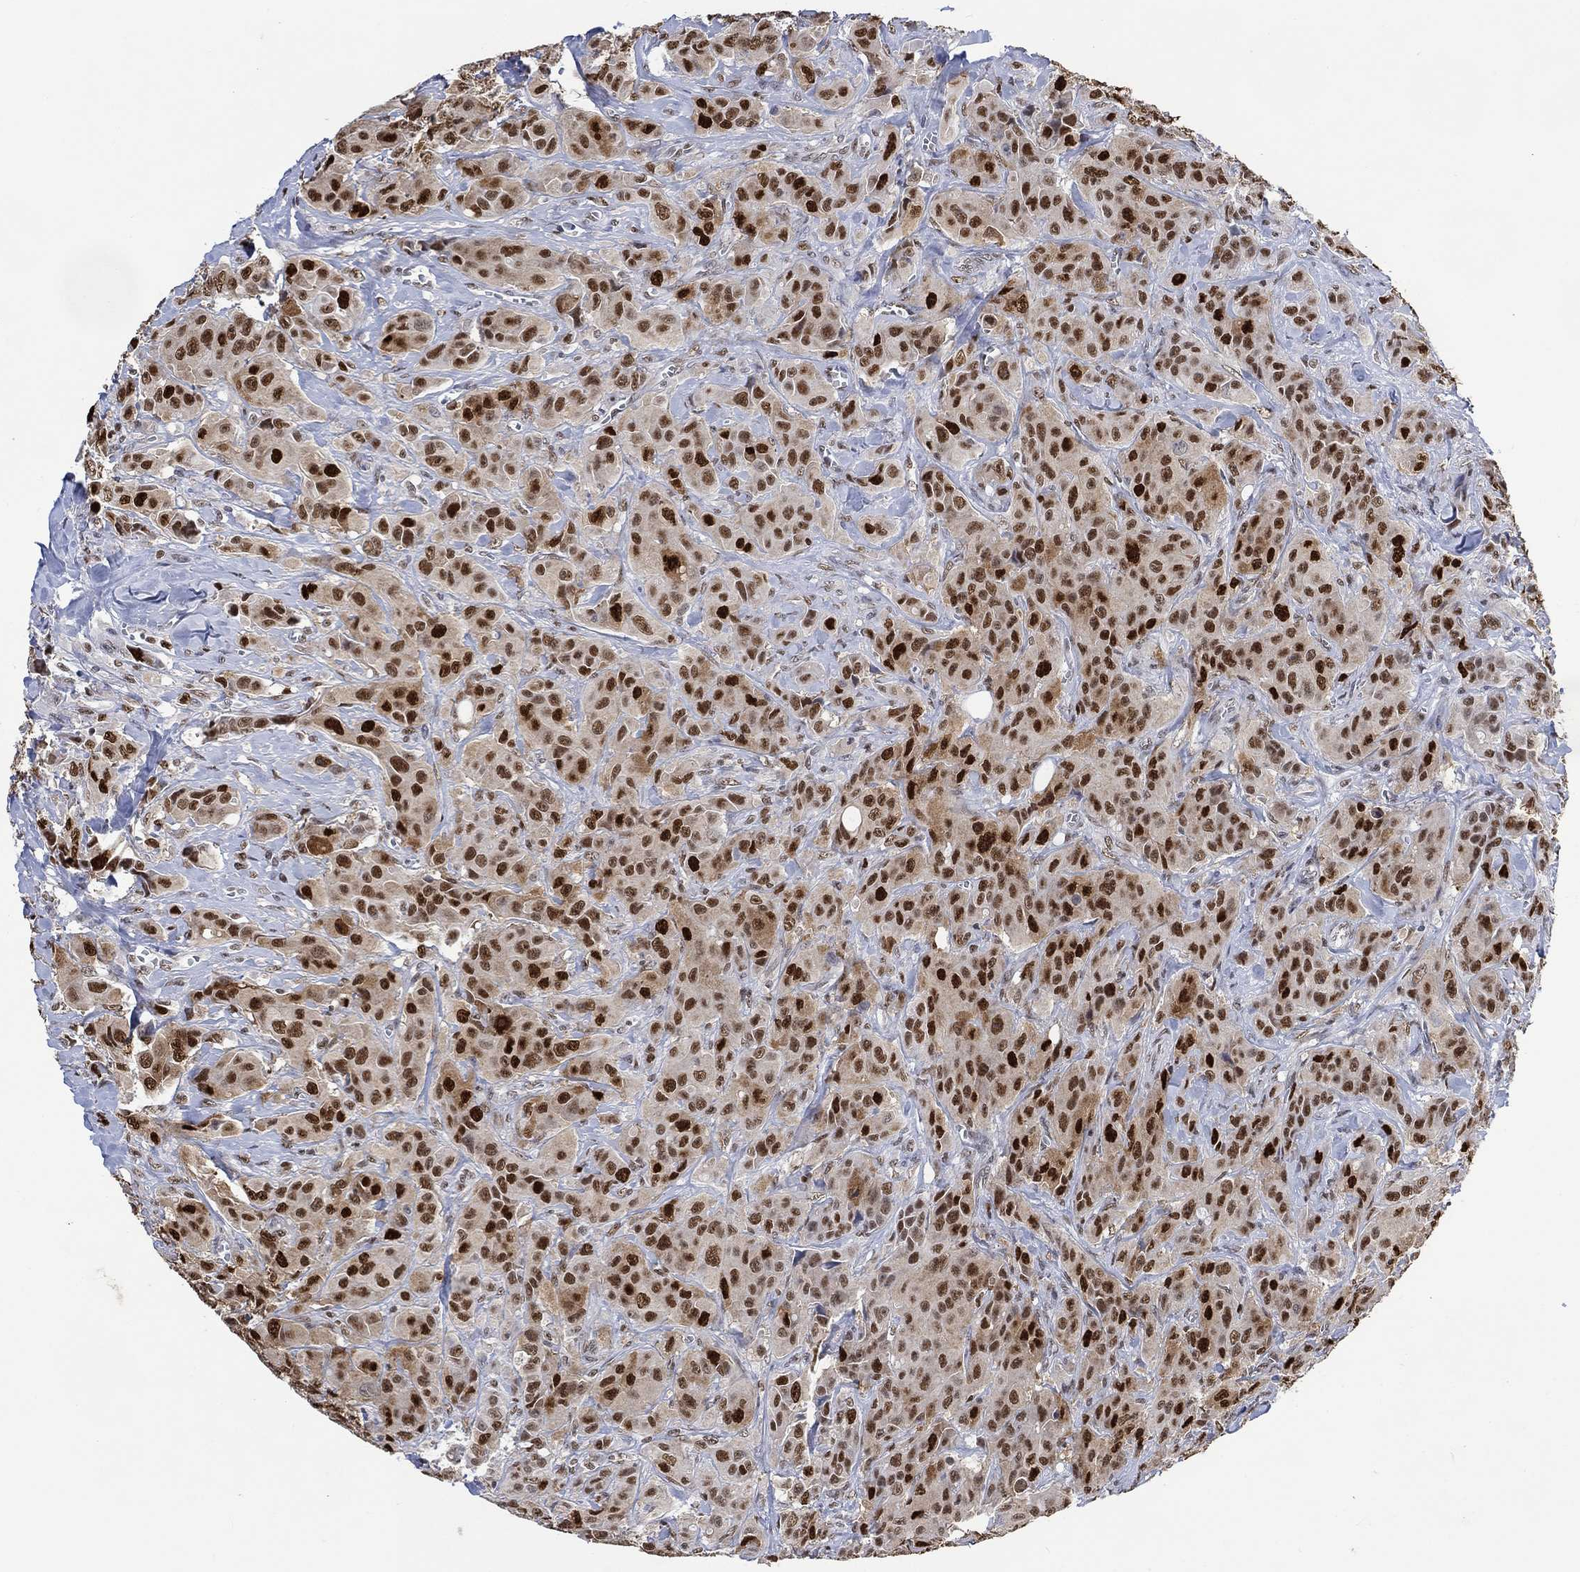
{"staining": {"intensity": "strong", "quantity": ">75%", "location": "nuclear"}, "tissue": "breast cancer", "cell_type": "Tumor cells", "image_type": "cancer", "snomed": [{"axis": "morphology", "description": "Duct carcinoma"}, {"axis": "topography", "description": "Breast"}], "caption": "A photomicrograph of human breast cancer (infiltrating ductal carcinoma) stained for a protein displays strong nuclear brown staining in tumor cells. Nuclei are stained in blue.", "gene": "RAD54L2", "patient": {"sex": "female", "age": 43}}